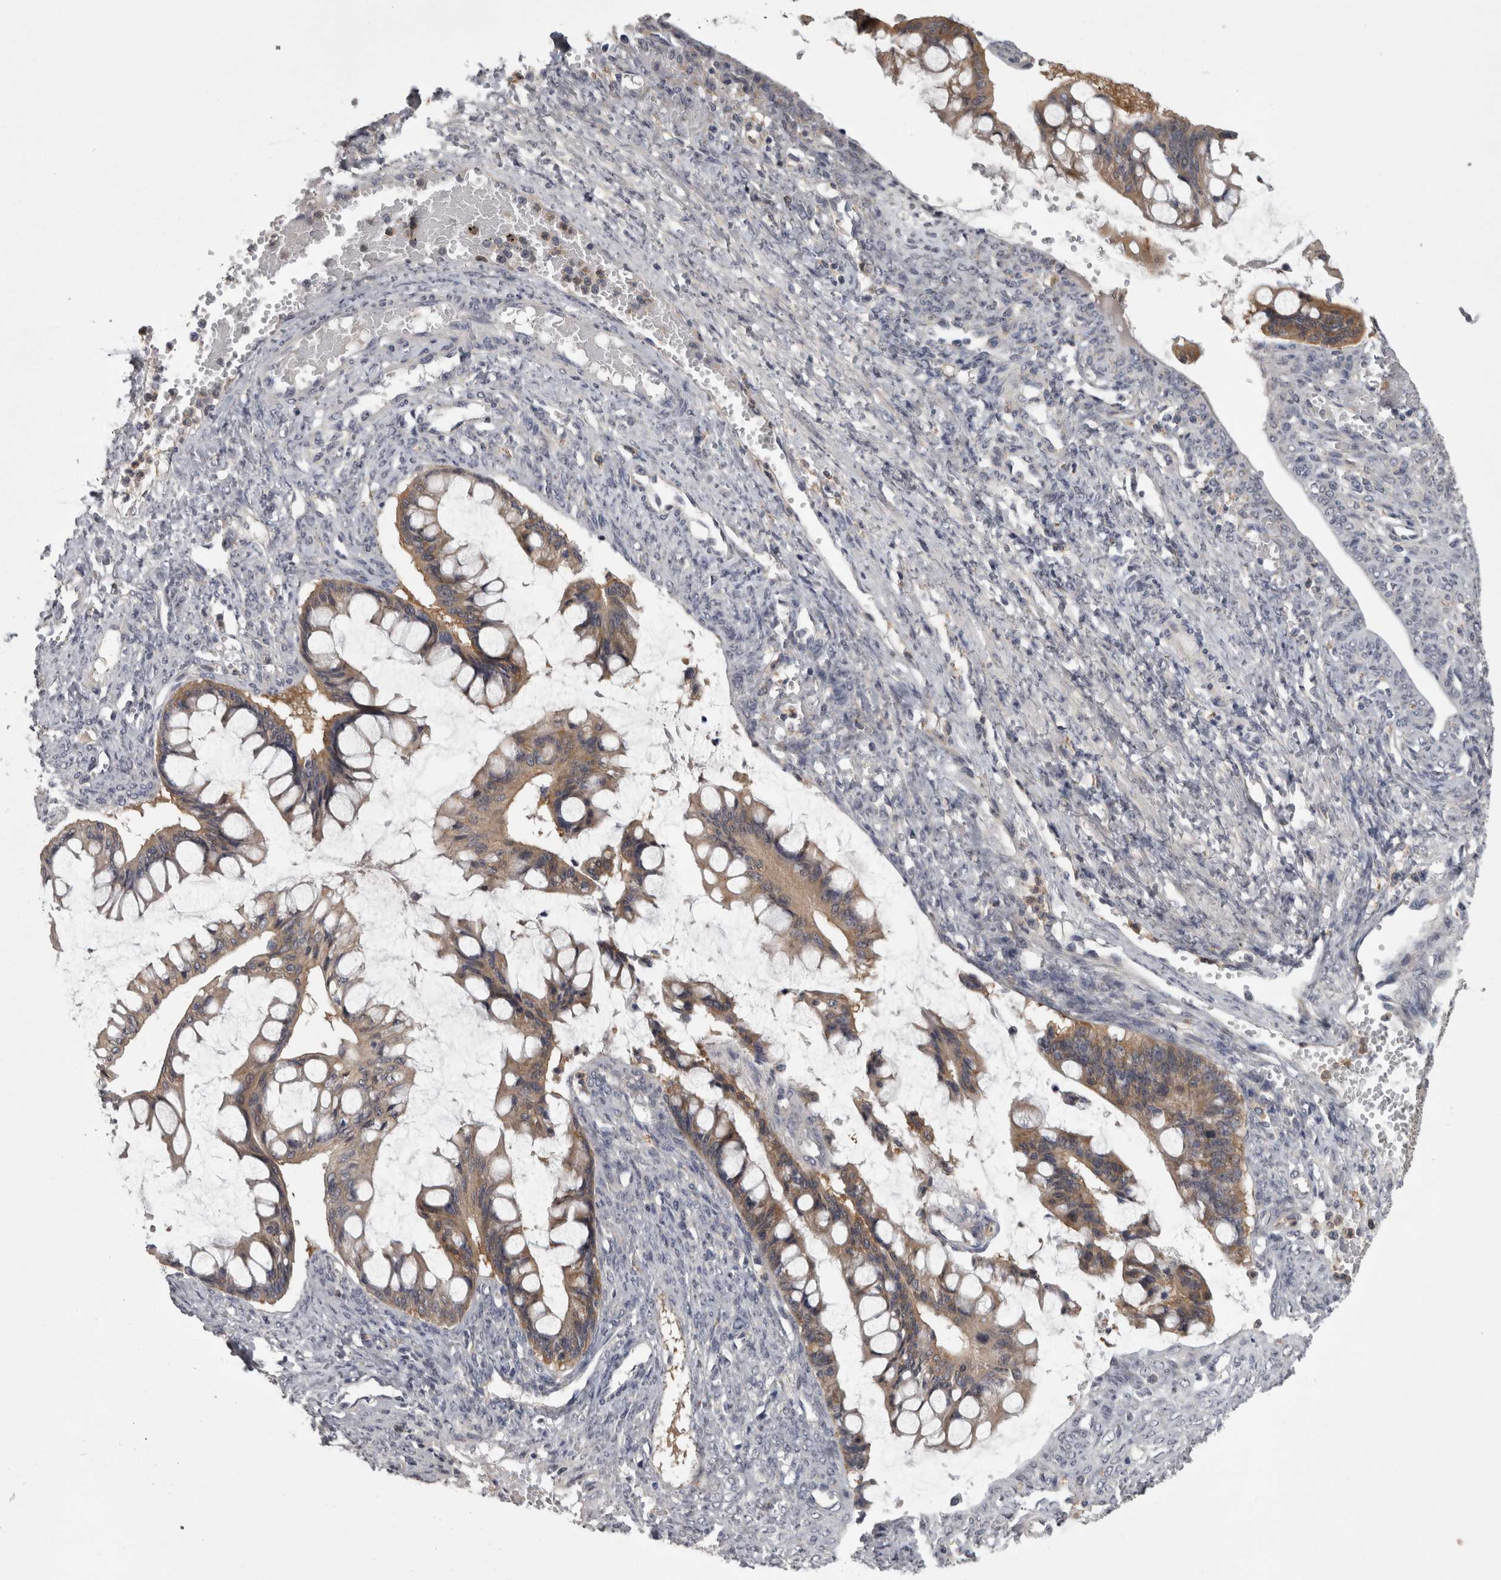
{"staining": {"intensity": "weak", "quantity": ">75%", "location": "cytoplasmic/membranous"}, "tissue": "ovarian cancer", "cell_type": "Tumor cells", "image_type": "cancer", "snomed": [{"axis": "morphology", "description": "Cystadenocarcinoma, mucinous, NOS"}, {"axis": "topography", "description": "Ovary"}], "caption": "Ovarian mucinous cystadenocarcinoma stained for a protein (brown) exhibits weak cytoplasmic/membranous positive staining in about >75% of tumor cells.", "gene": "PRKCI", "patient": {"sex": "female", "age": 73}}